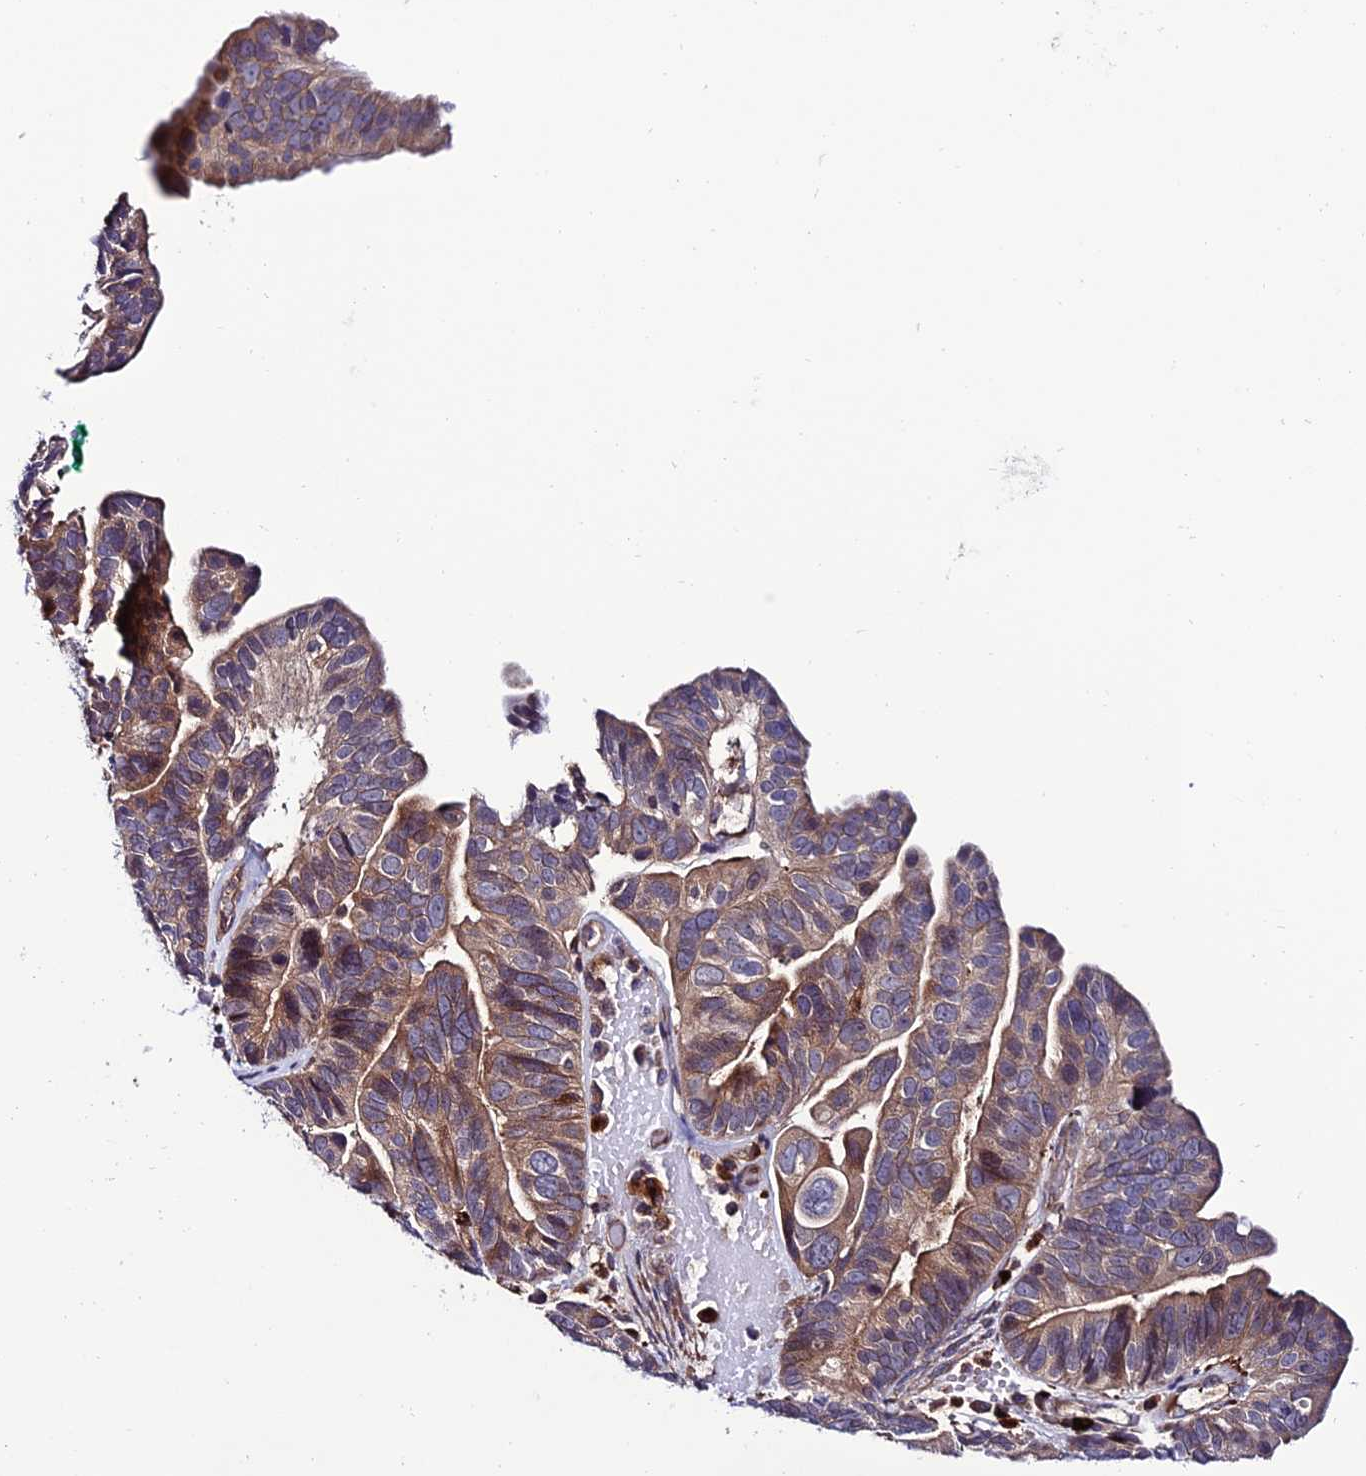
{"staining": {"intensity": "moderate", "quantity": ">75%", "location": "cytoplasmic/membranous"}, "tissue": "ovarian cancer", "cell_type": "Tumor cells", "image_type": "cancer", "snomed": [{"axis": "morphology", "description": "Cystadenocarcinoma, serous, NOS"}, {"axis": "topography", "description": "Ovary"}], "caption": "Moderate cytoplasmic/membranous staining for a protein is present in about >75% of tumor cells of ovarian cancer (serous cystadenocarcinoma) using immunohistochemistry (IHC).", "gene": "ARHGEF18", "patient": {"sex": "female", "age": 56}}